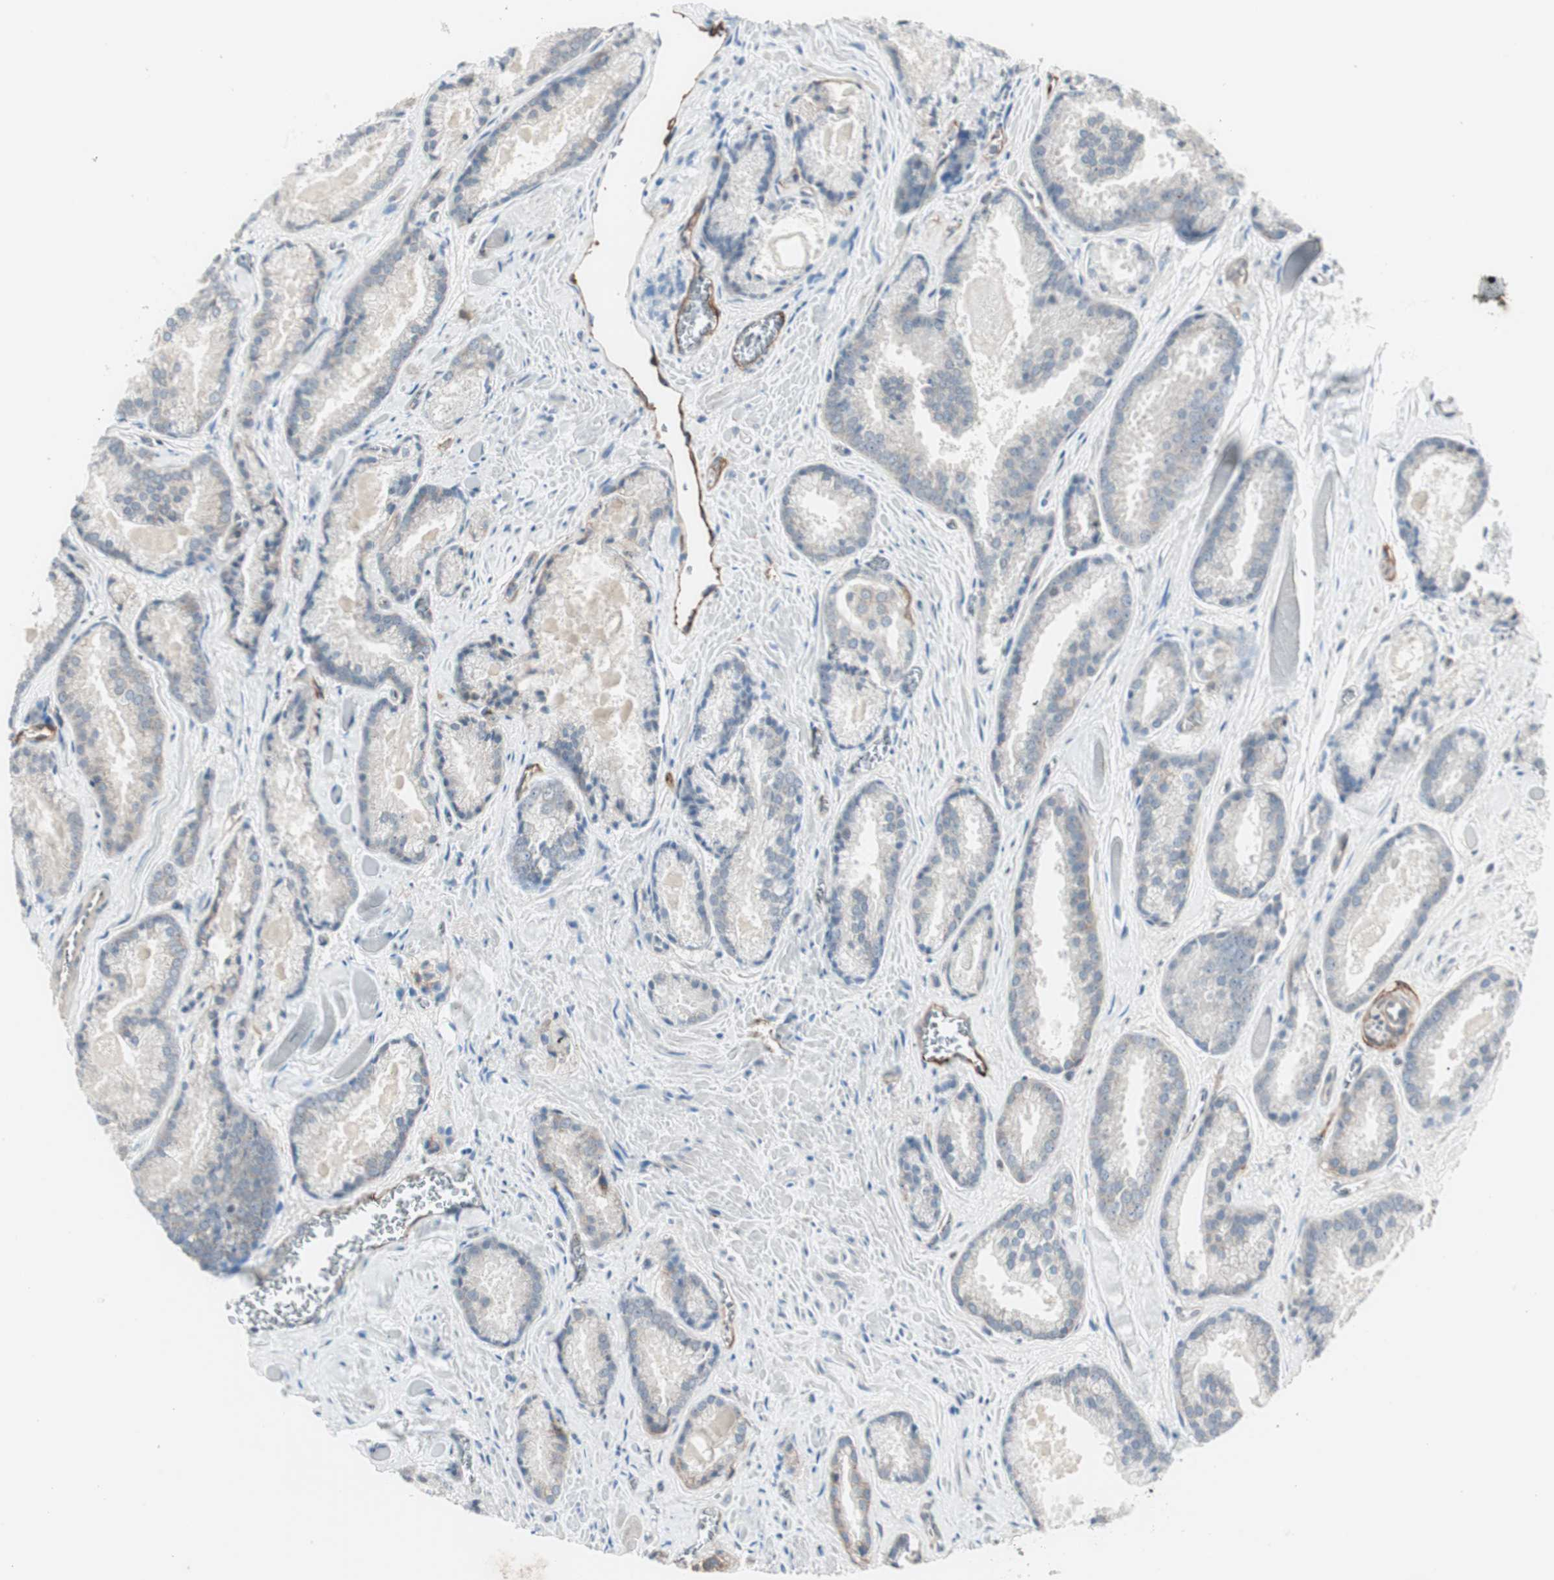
{"staining": {"intensity": "weak", "quantity": "<25%", "location": "cytoplasmic/membranous"}, "tissue": "prostate cancer", "cell_type": "Tumor cells", "image_type": "cancer", "snomed": [{"axis": "morphology", "description": "Adenocarcinoma, Low grade"}, {"axis": "topography", "description": "Prostate"}], "caption": "The IHC micrograph has no significant expression in tumor cells of low-grade adenocarcinoma (prostate) tissue. (Brightfield microscopy of DAB (3,3'-diaminobenzidine) immunohistochemistry (IHC) at high magnification).", "gene": "ITGB4", "patient": {"sex": "male", "age": 64}}